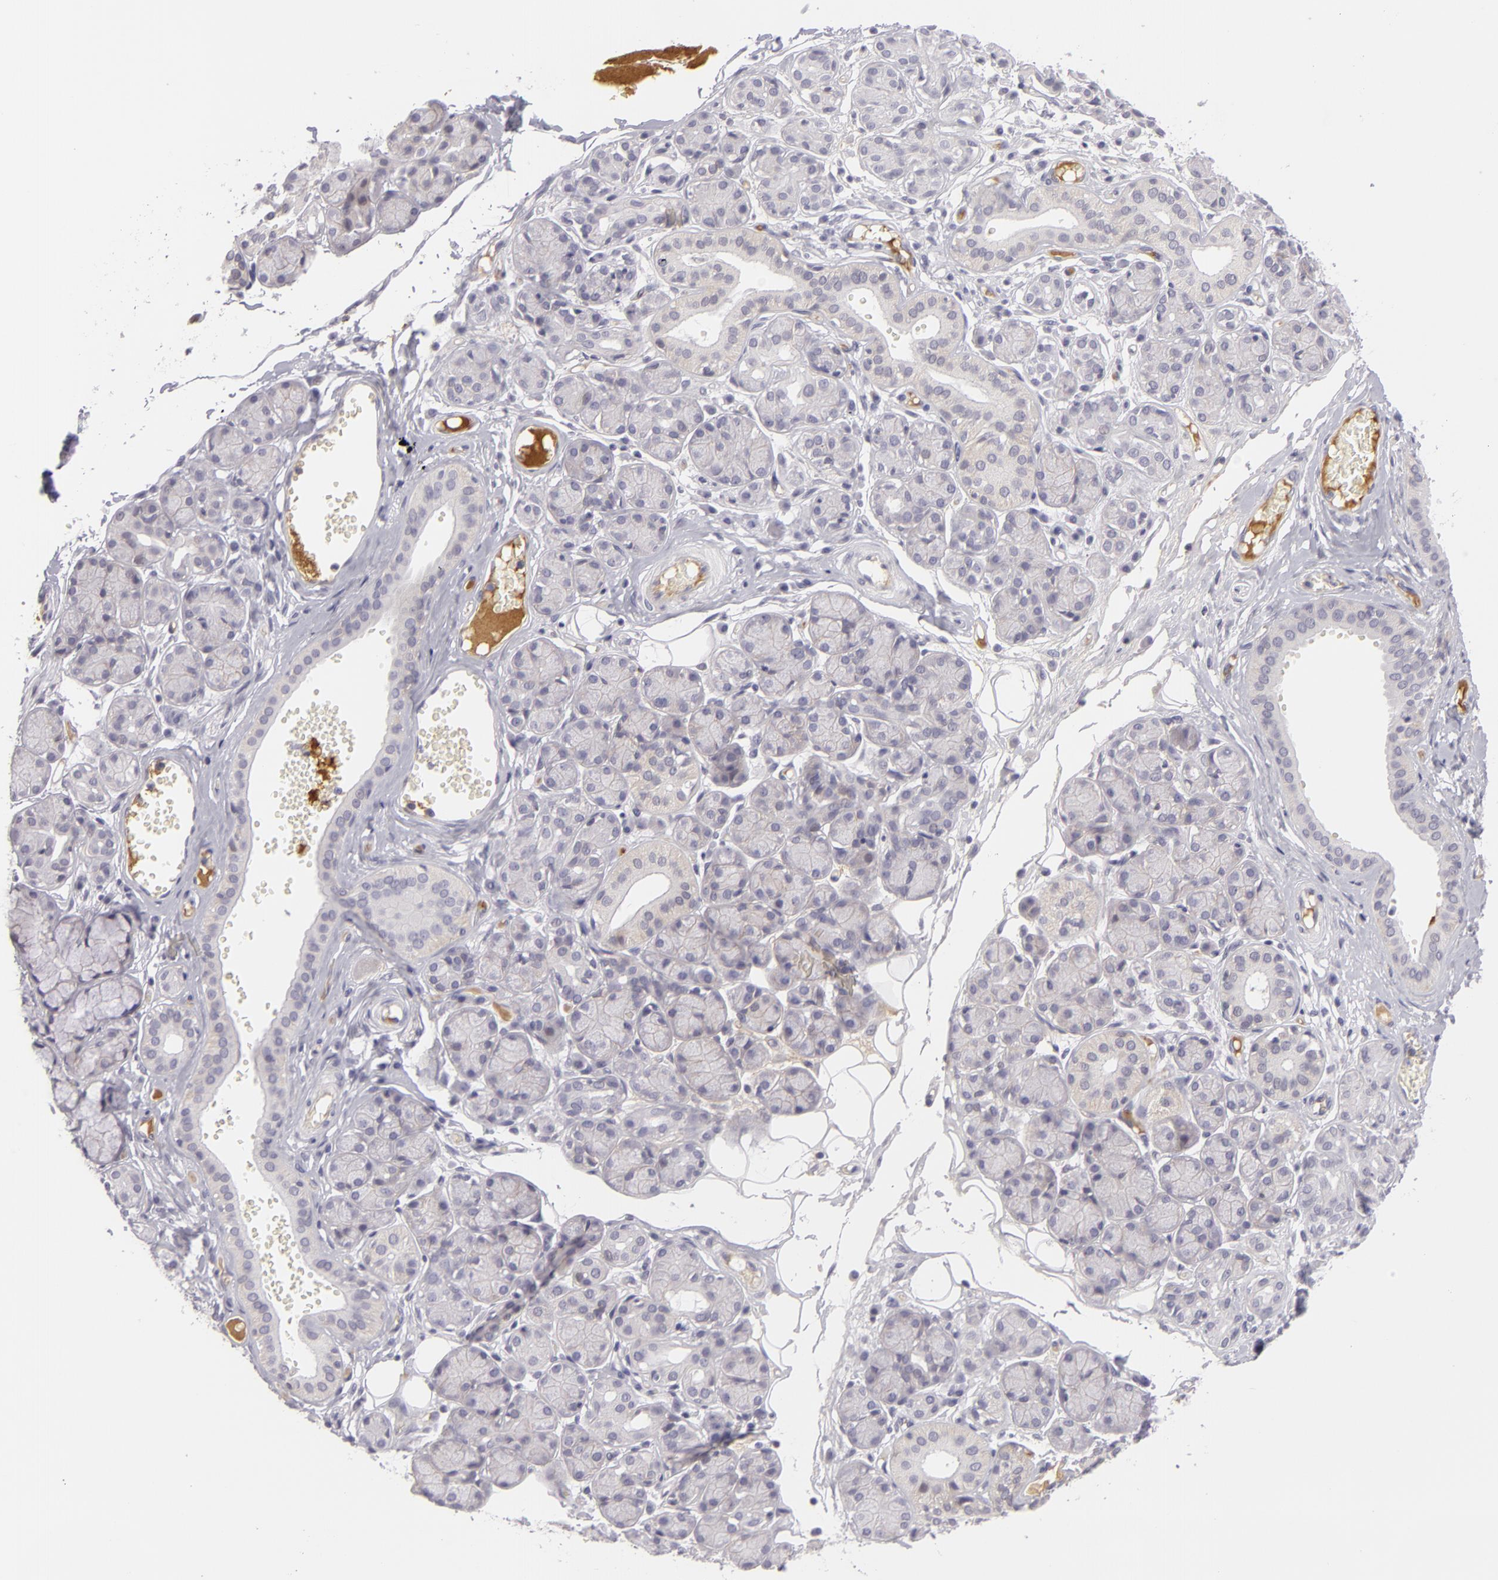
{"staining": {"intensity": "negative", "quantity": "none", "location": "none"}, "tissue": "salivary gland", "cell_type": "Glandular cells", "image_type": "normal", "snomed": [{"axis": "morphology", "description": "Normal tissue, NOS"}, {"axis": "topography", "description": "Salivary gland"}], "caption": "The micrograph reveals no staining of glandular cells in normal salivary gland.", "gene": "CTNNB1", "patient": {"sex": "male", "age": 54}}